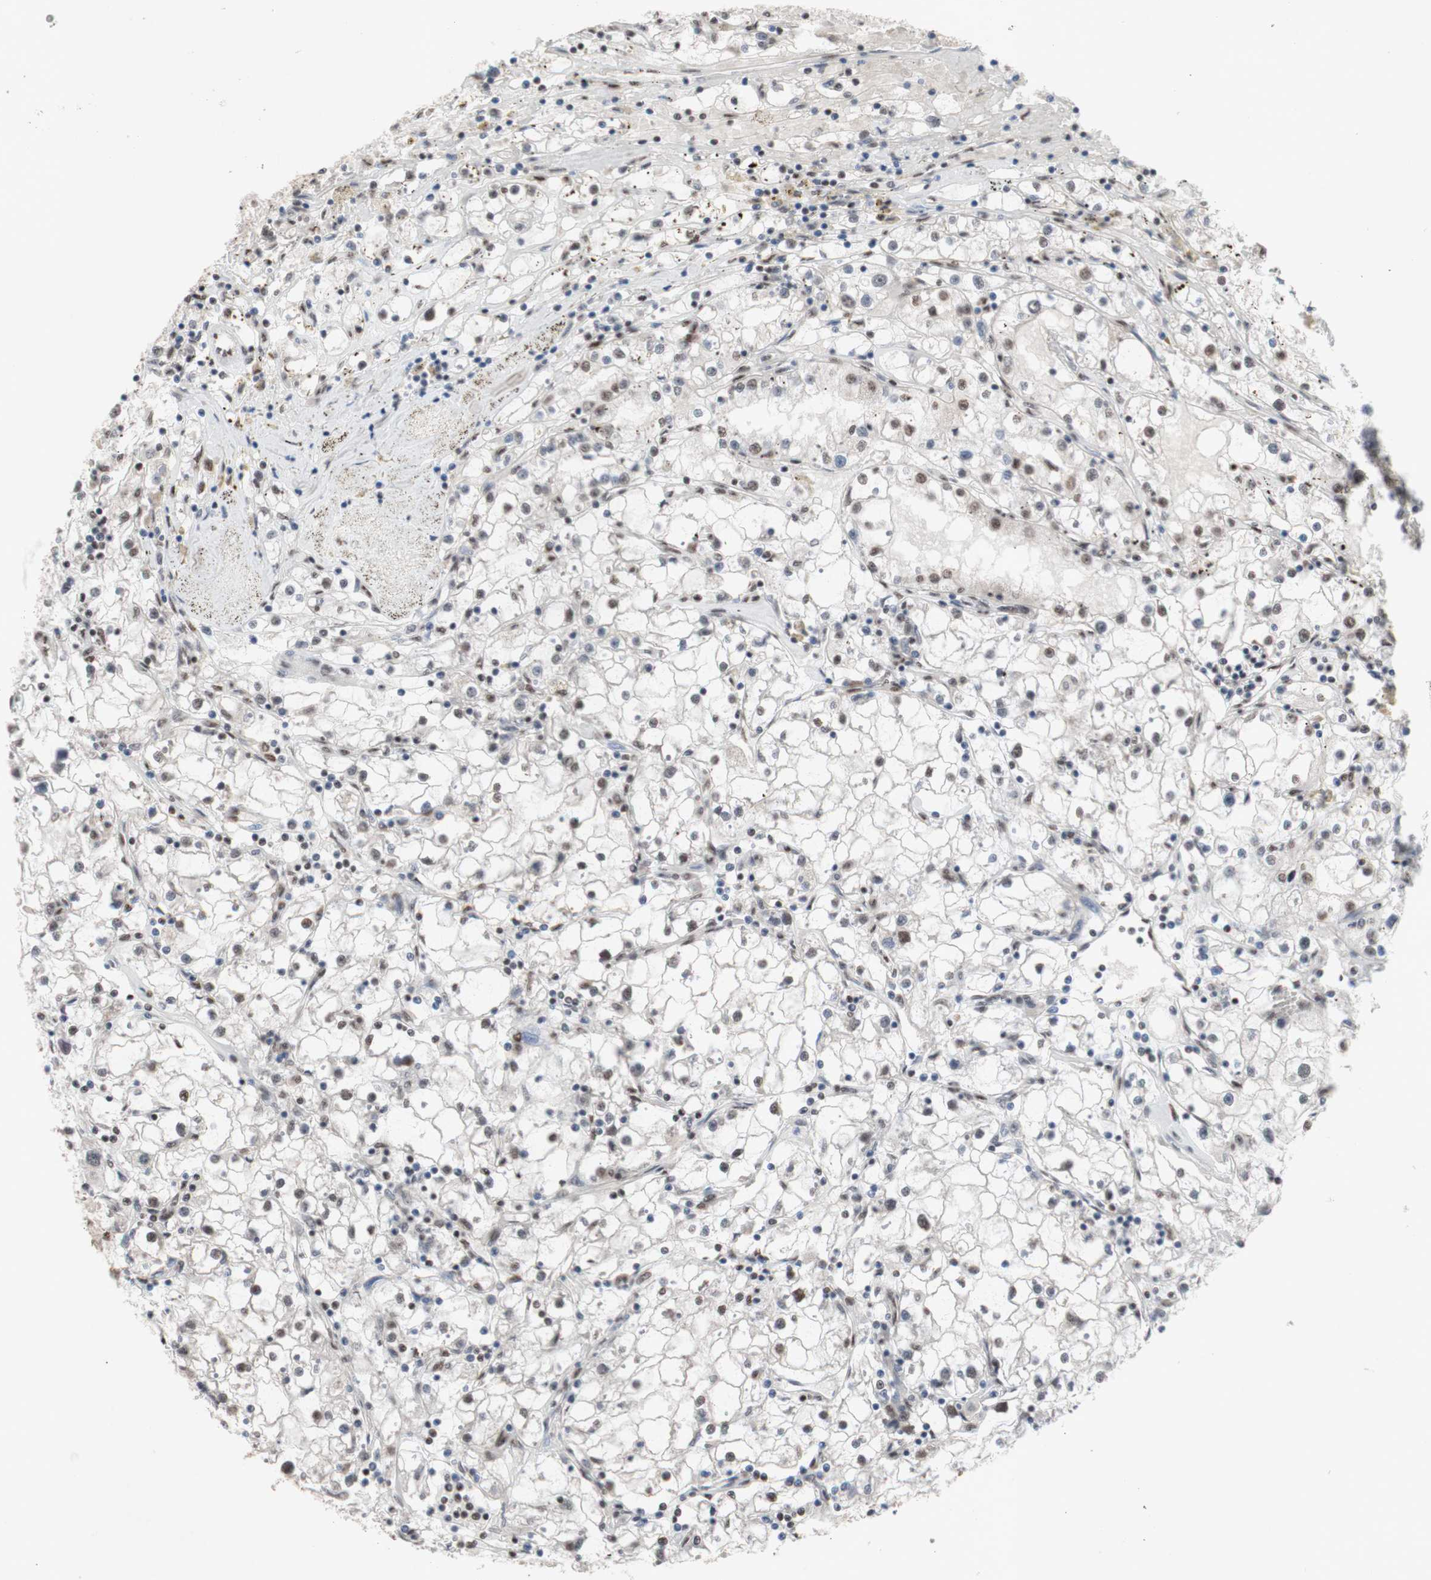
{"staining": {"intensity": "weak", "quantity": ">75%", "location": "nuclear"}, "tissue": "renal cancer", "cell_type": "Tumor cells", "image_type": "cancer", "snomed": [{"axis": "morphology", "description": "Adenocarcinoma, NOS"}, {"axis": "topography", "description": "Kidney"}], "caption": "High-power microscopy captured an IHC photomicrograph of renal adenocarcinoma, revealing weak nuclear staining in approximately >75% of tumor cells. (brown staining indicates protein expression, while blue staining denotes nuclei).", "gene": "SFPQ", "patient": {"sex": "male", "age": 56}}